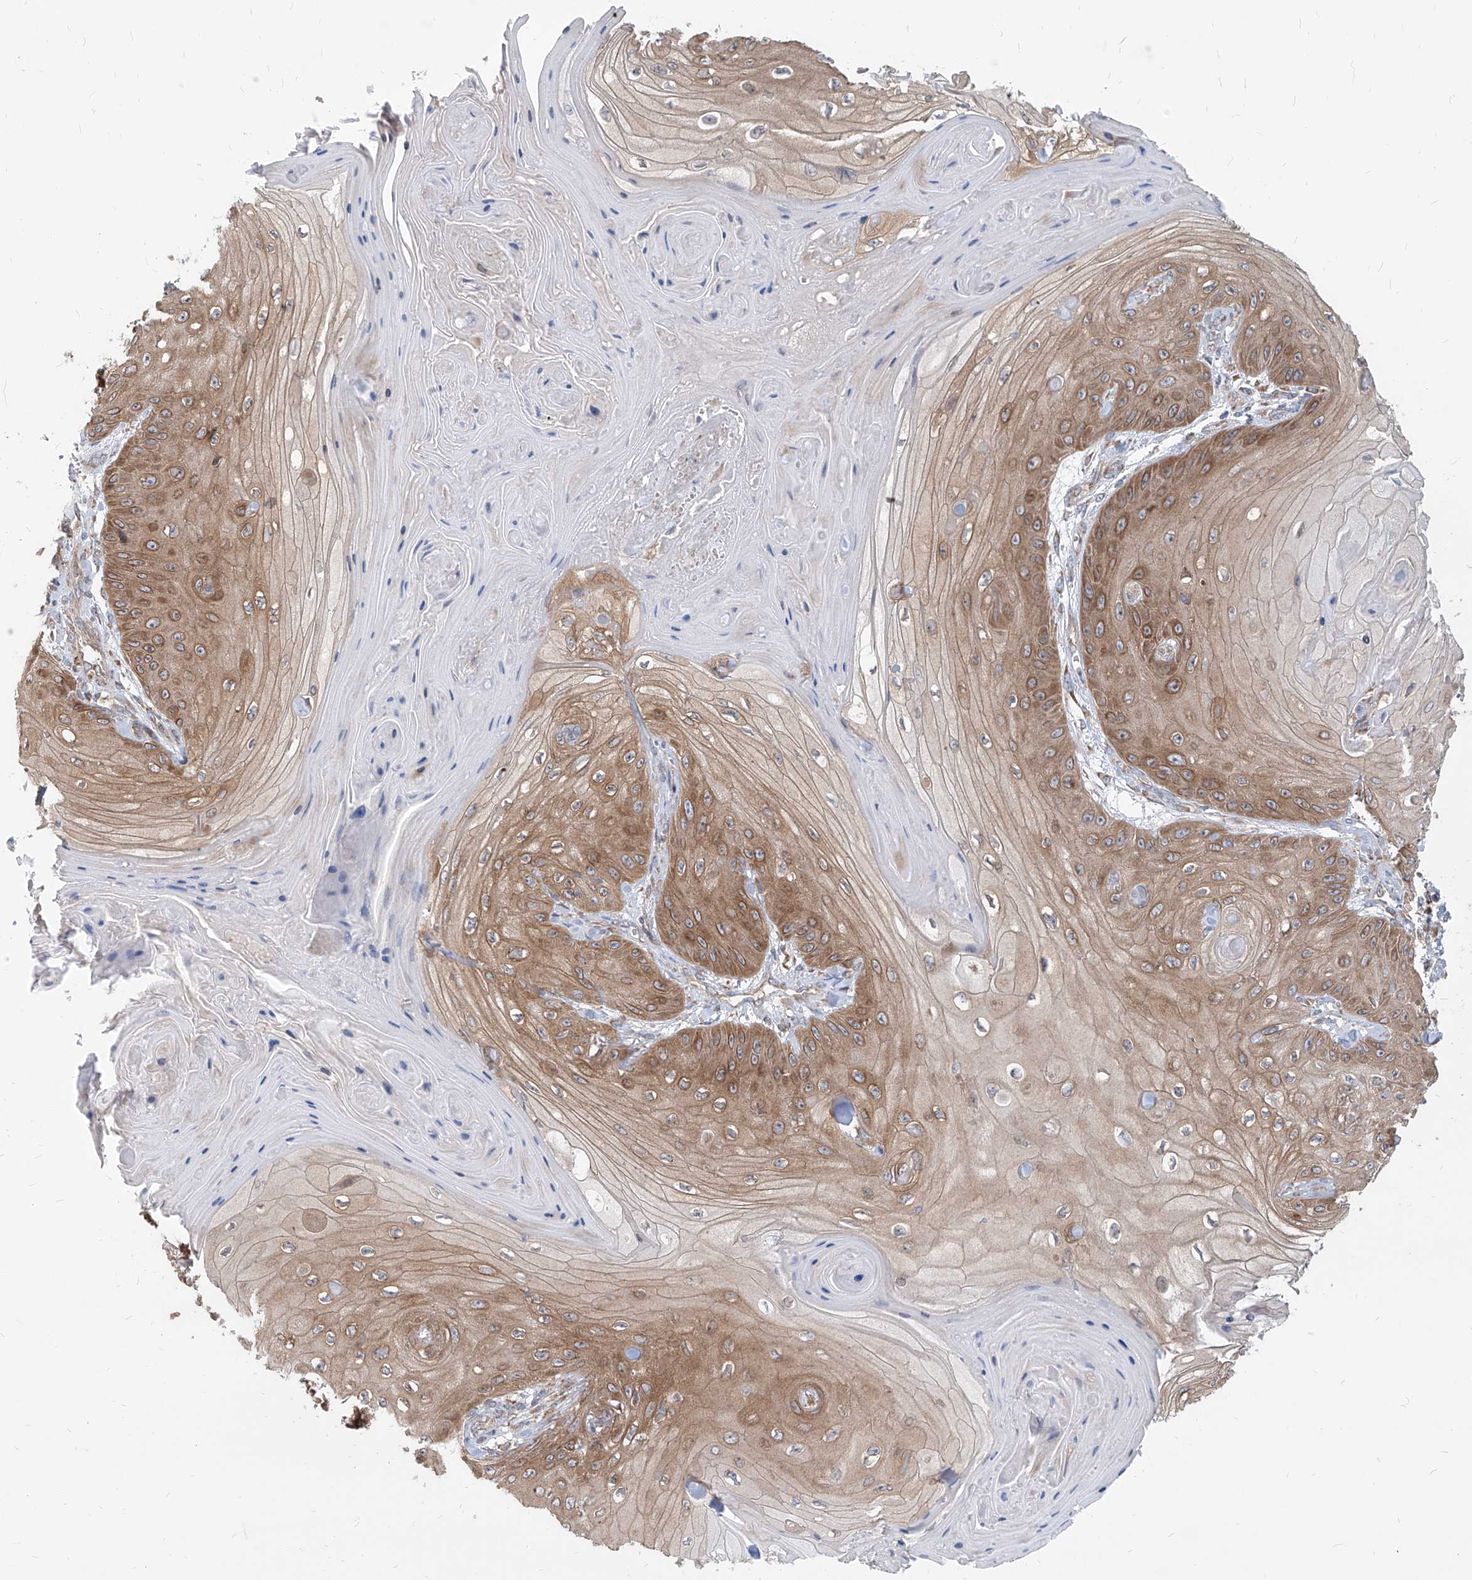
{"staining": {"intensity": "moderate", "quantity": ">75%", "location": "cytoplasmic/membranous"}, "tissue": "skin cancer", "cell_type": "Tumor cells", "image_type": "cancer", "snomed": [{"axis": "morphology", "description": "Squamous cell carcinoma, NOS"}, {"axis": "topography", "description": "Skin"}], "caption": "IHC (DAB (3,3'-diaminobenzidine)) staining of squamous cell carcinoma (skin) demonstrates moderate cytoplasmic/membranous protein expression in approximately >75% of tumor cells.", "gene": "FAM83B", "patient": {"sex": "male", "age": 74}}